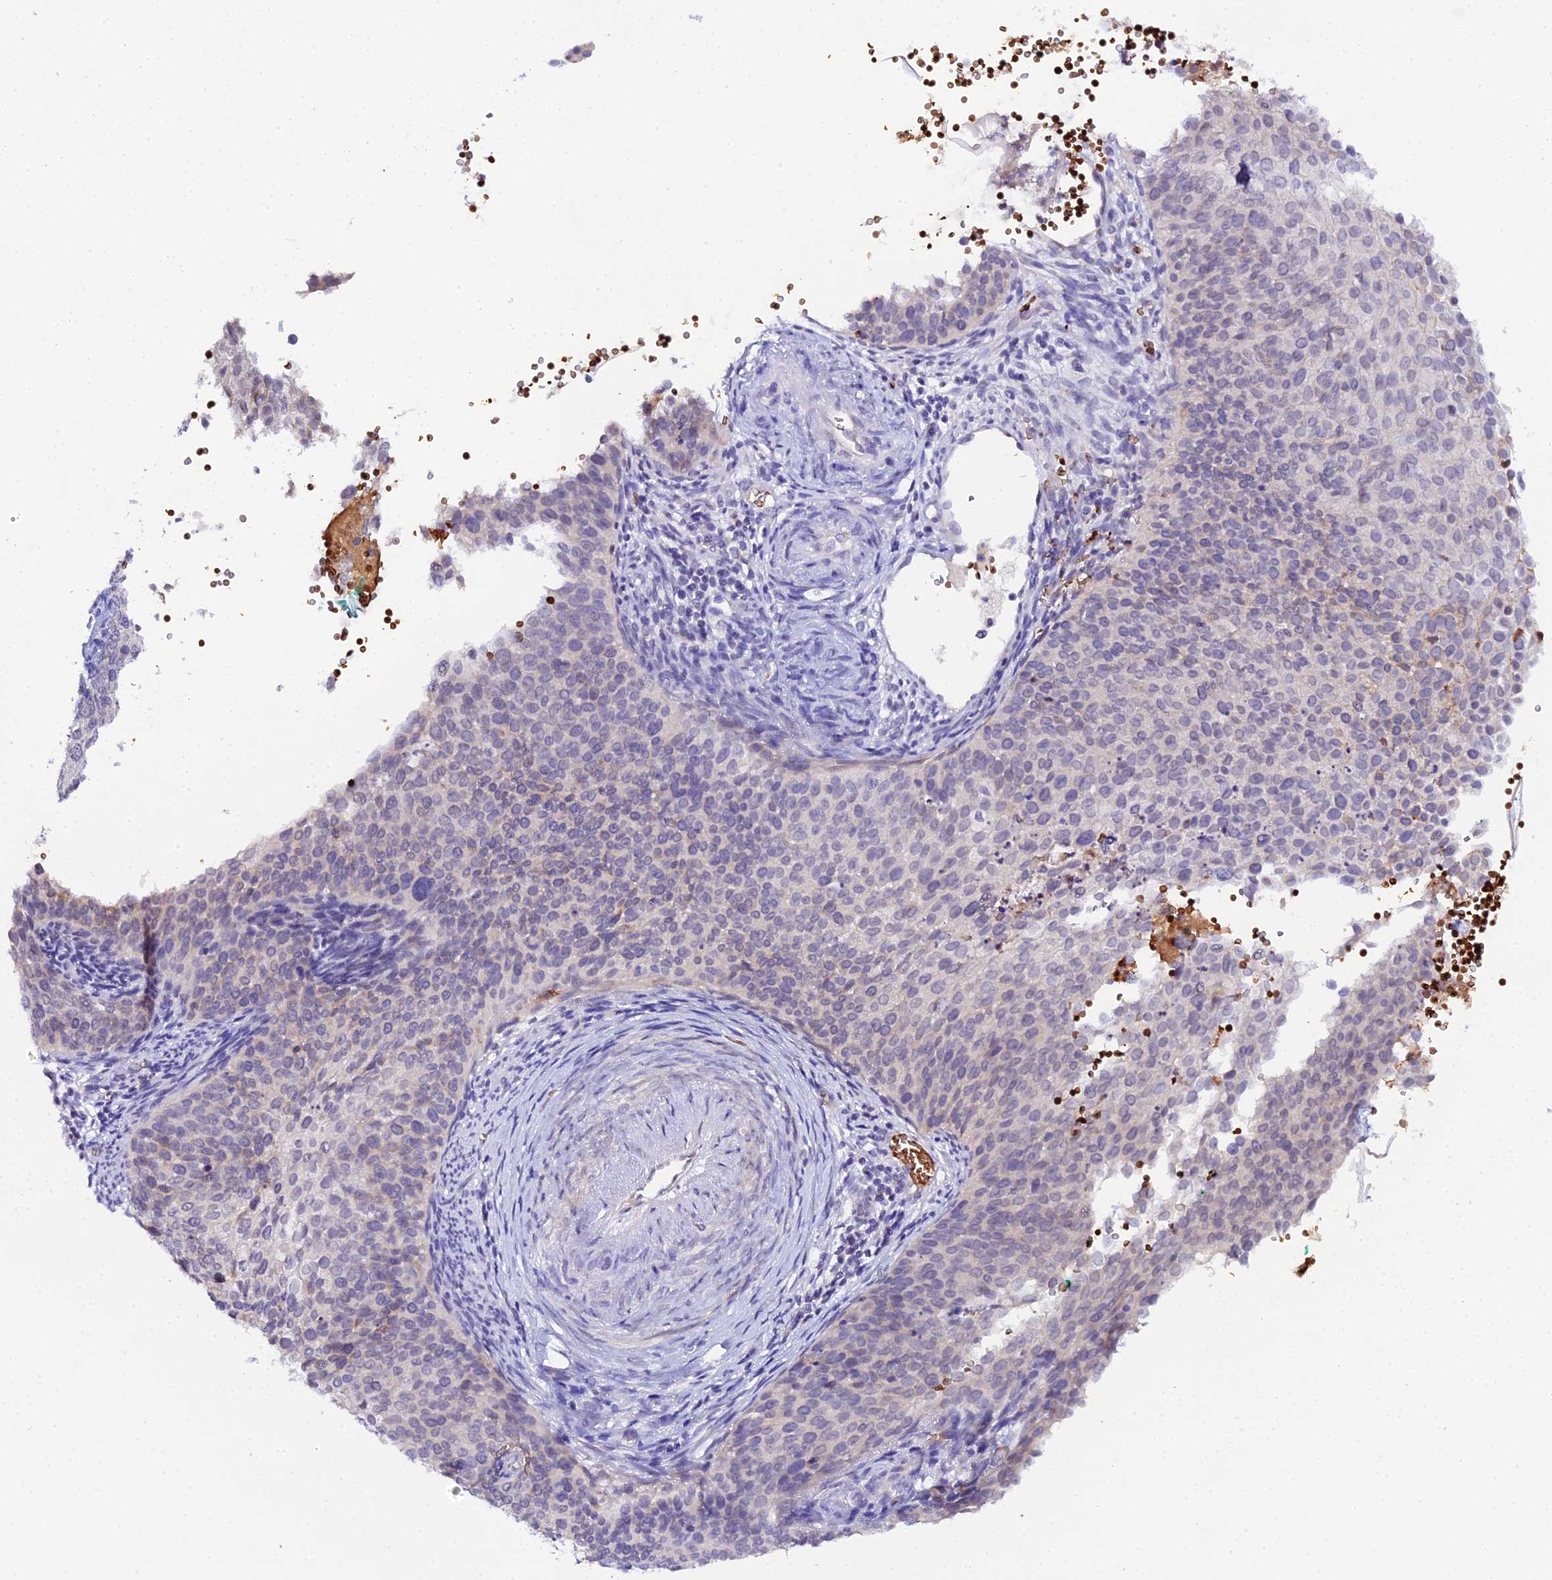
{"staining": {"intensity": "weak", "quantity": "<25%", "location": "cytoplasmic/membranous"}, "tissue": "cervical cancer", "cell_type": "Tumor cells", "image_type": "cancer", "snomed": [{"axis": "morphology", "description": "Squamous cell carcinoma, NOS"}, {"axis": "topography", "description": "Cervix"}], "caption": "IHC of human cervical cancer displays no expression in tumor cells.", "gene": "CFAP45", "patient": {"sex": "female", "age": 44}}